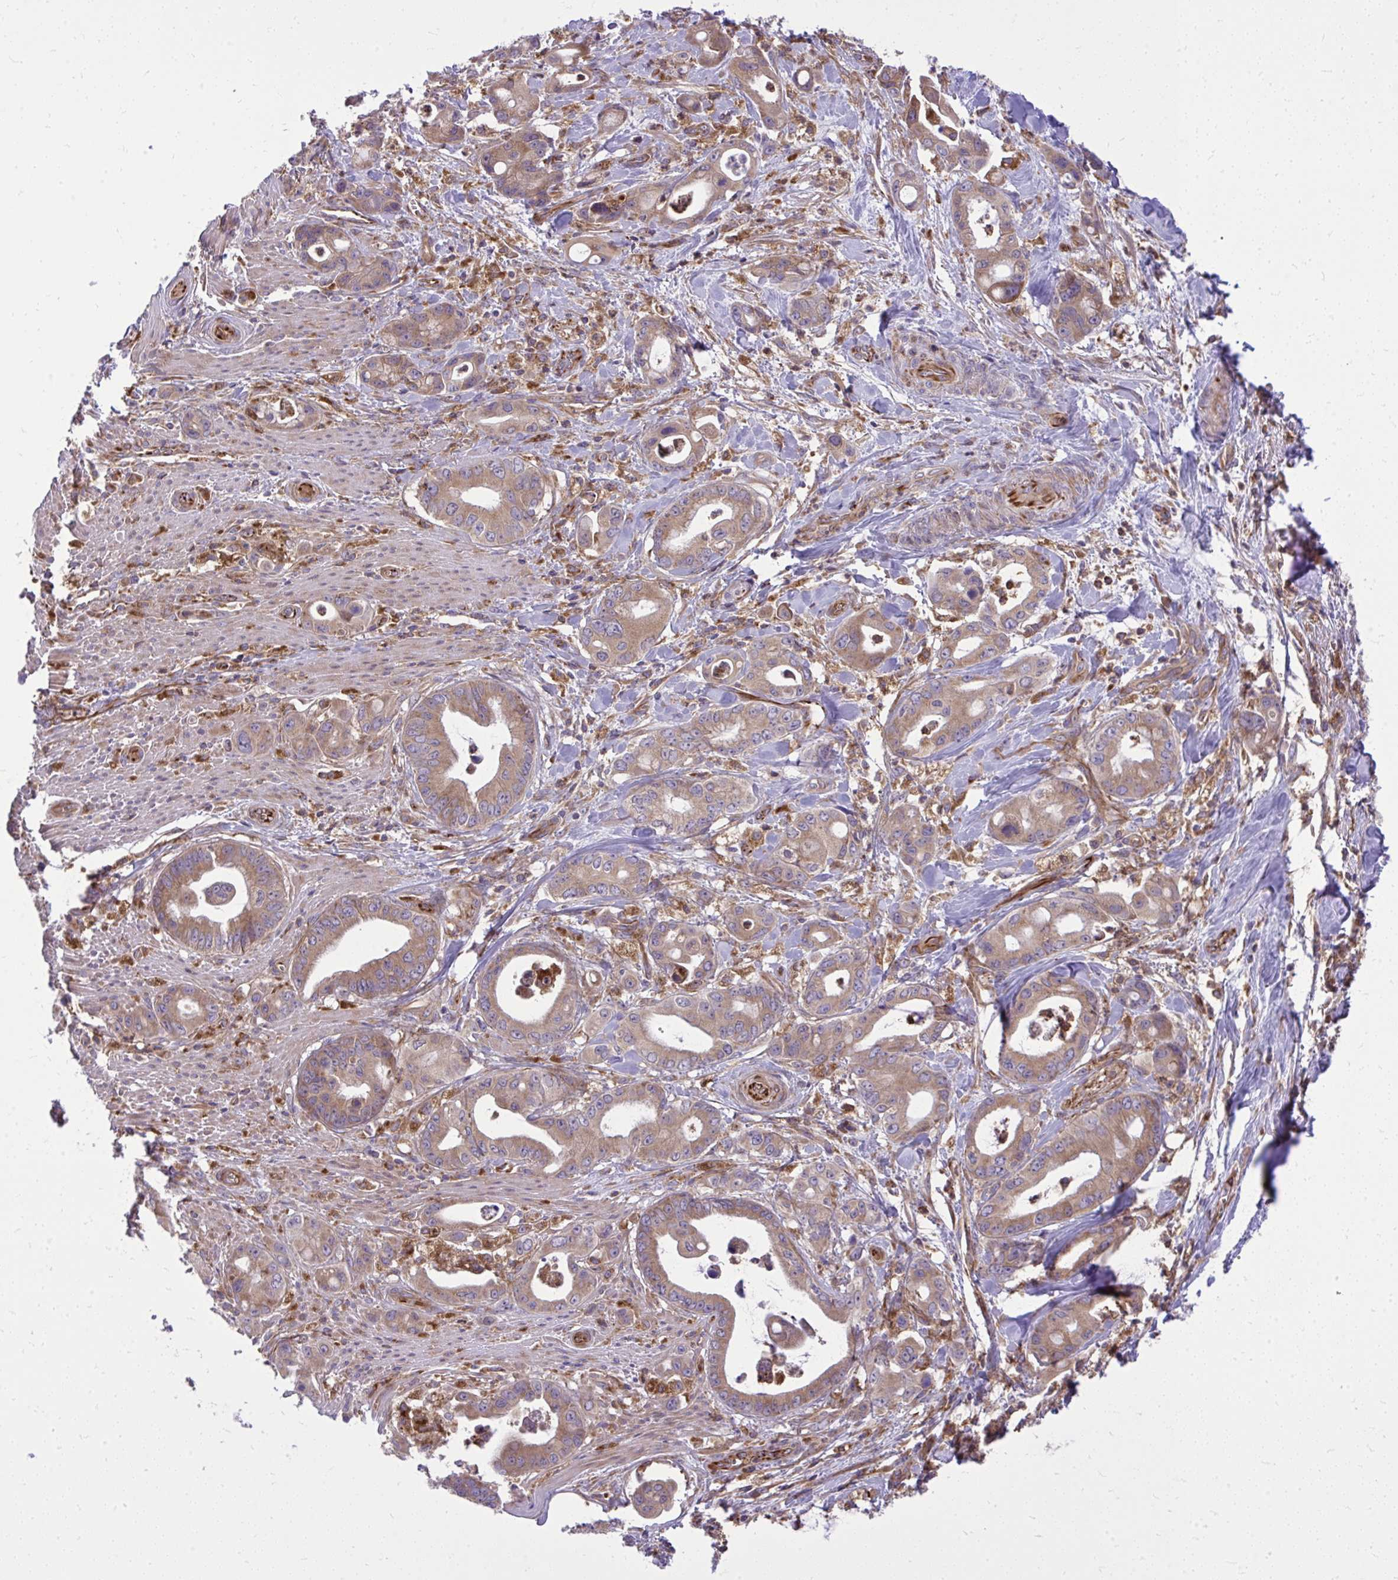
{"staining": {"intensity": "weak", "quantity": ">75%", "location": "cytoplasmic/membranous"}, "tissue": "pancreatic cancer", "cell_type": "Tumor cells", "image_type": "cancer", "snomed": [{"axis": "morphology", "description": "Adenocarcinoma, NOS"}, {"axis": "topography", "description": "Pancreas"}], "caption": "Pancreatic adenocarcinoma stained with DAB immunohistochemistry (IHC) demonstrates low levels of weak cytoplasmic/membranous expression in approximately >75% of tumor cells. Nuclei are stained in blue.", "gene": "PAIP2", "patient": {"sex": "male", "age": 68}}